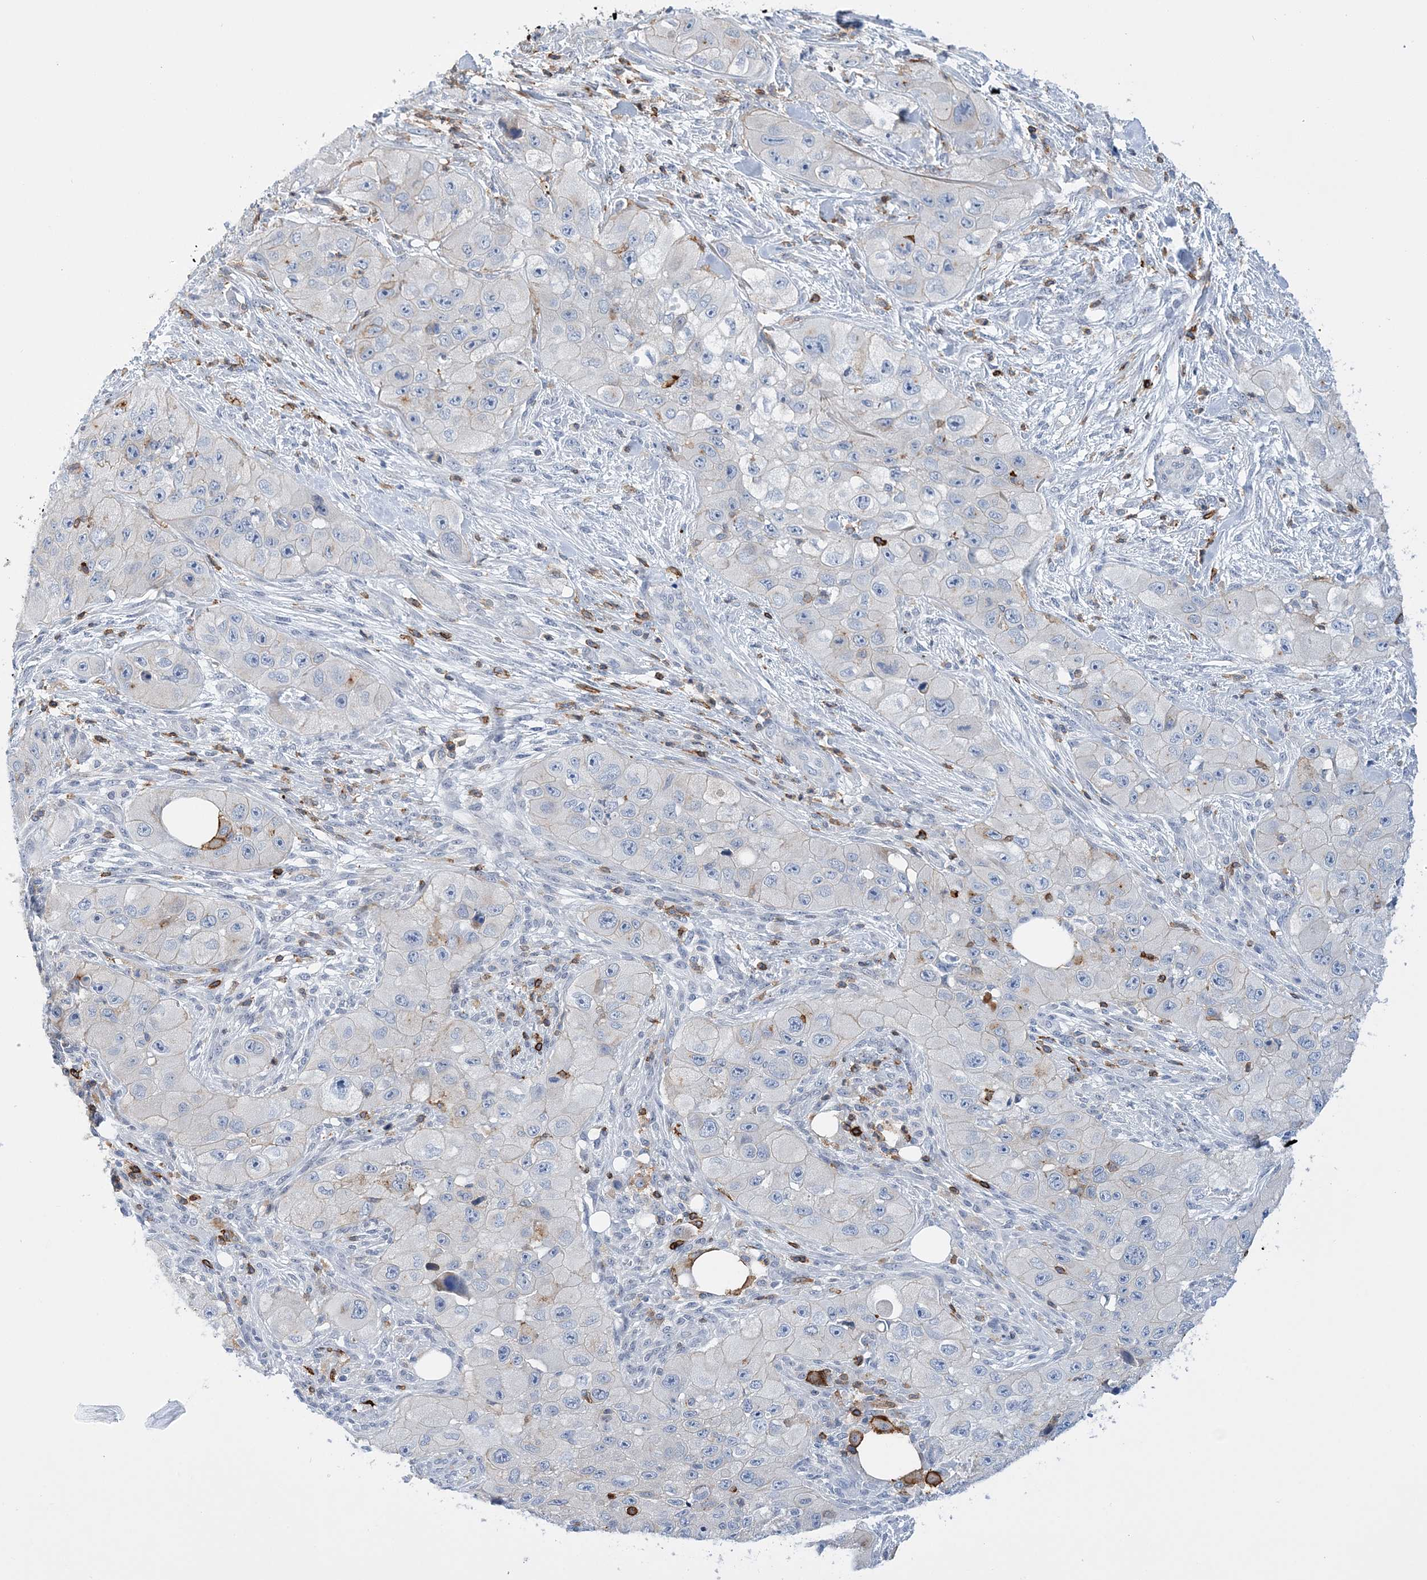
{"staining": {"intensity": "negative", "quantity": "none", "location": "none"}, "tissue": "skin cancer", "cell_type": "Tumor cells", "image_type": "cancer", "snomed": [{"axis": "morphology", "description": "Squamous cell carcinoma, NOS"}, {"axis": "topography", "description": "Skin"}, {"axis": "topography", "description": "Subcutis"}], "caption": "This is an immunohistochemistry (IHC) micrograph of skin squamous cell carcinoma. There is no staining in tumor cells.", "gene": "PRMT9", "patient": {"sex": "male", "age": 73}}